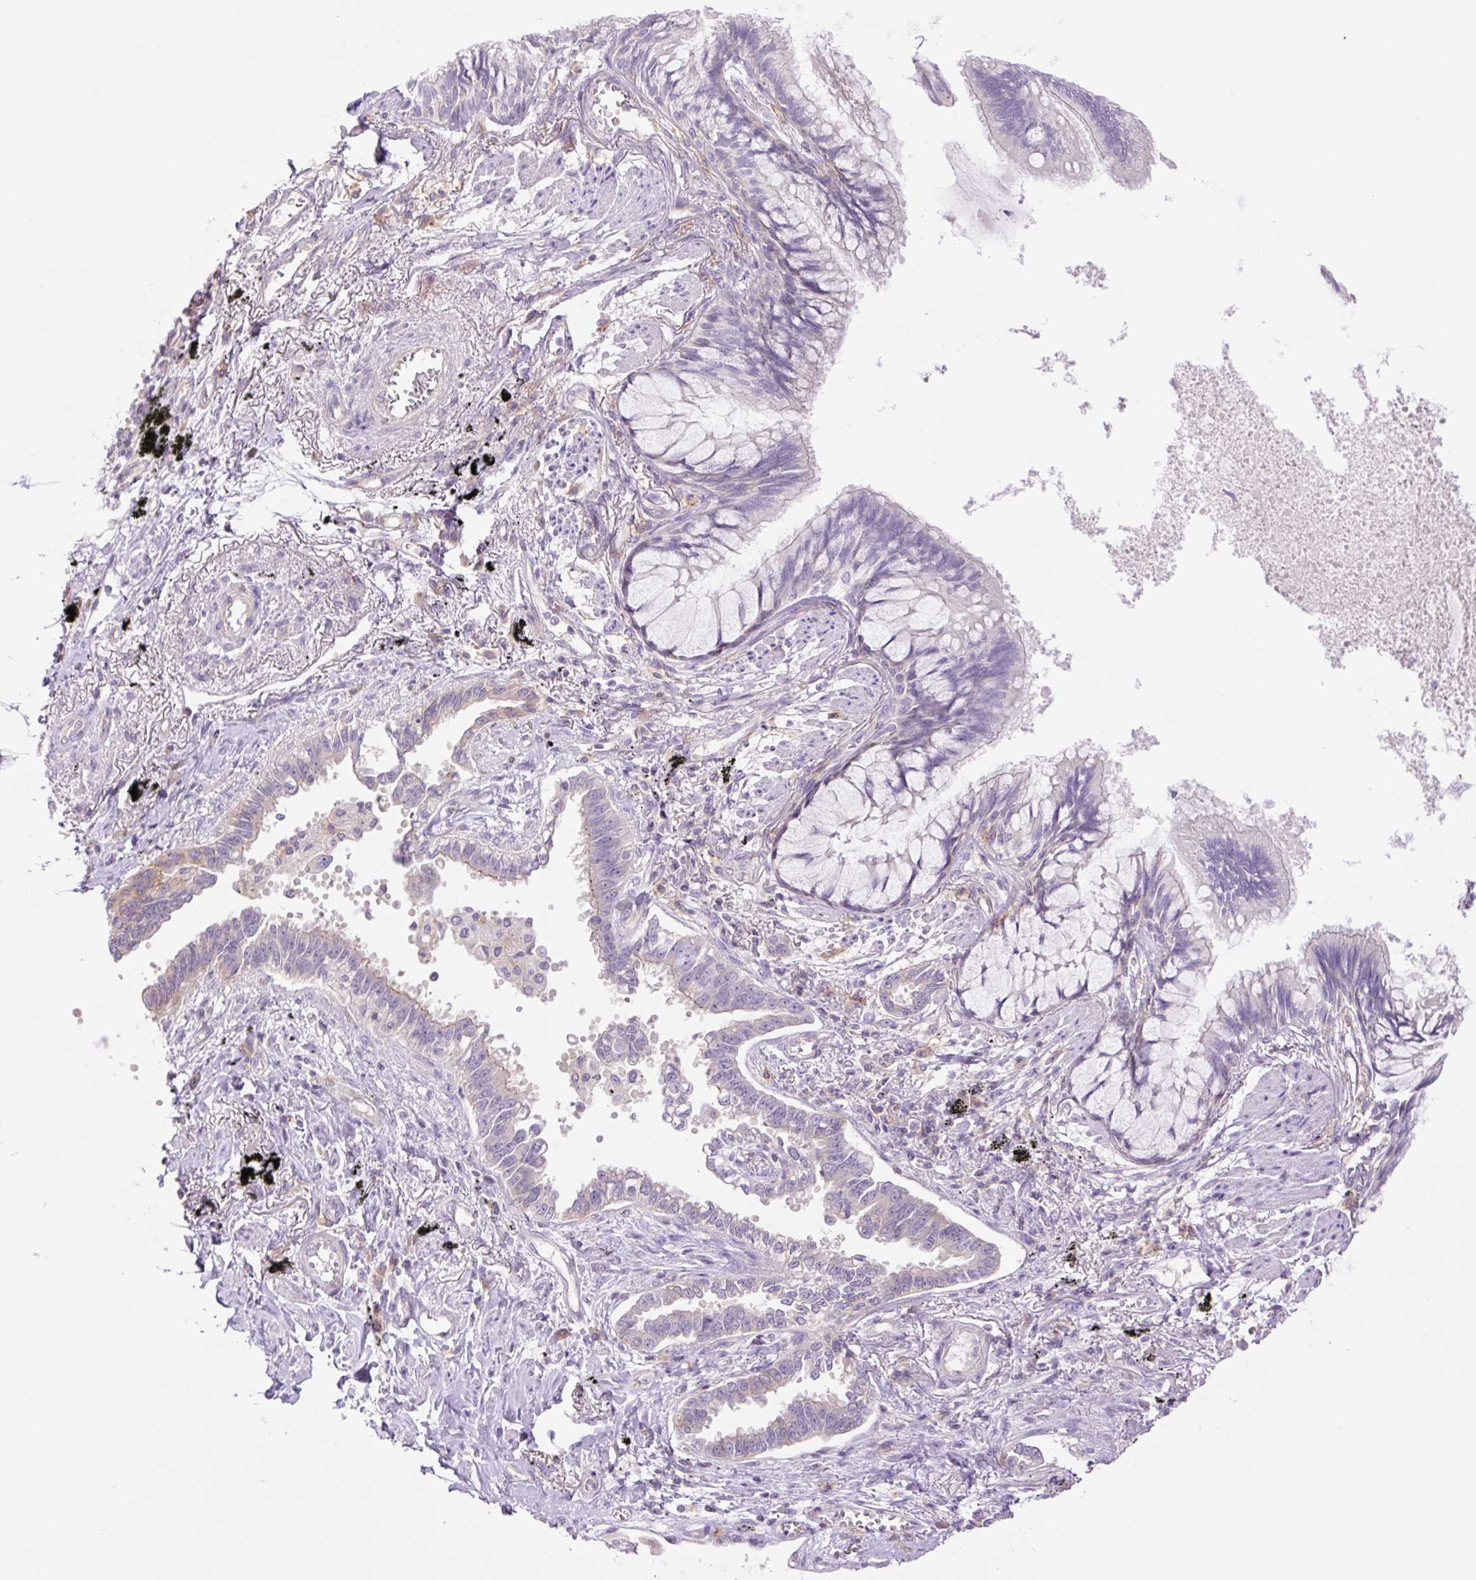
{"staining": {"intensity": "weak", "quantity": "<25%", "location": "cytoplasmic/membranous"}, "tissue": "lung cancer", "cell_type": "Tumor cells", "image_type": "cancer", "snomed": [{"axis": "morphology", "description": "Adenocarcinoma, NOS"}, {"axis": "topography", "description": "Lung"}], "caption": "A high-resolution photomicrograph shows immunohistochemistry (IHC) staining of lung adenocarcinoma, which shows no significant expression in tumor cells. The staining is performed using DAB (3,3'-diaminobenzidine) brown chromogen with nuclei counter-stained in using hematoxylin.", "gene": "GRID2", "patient": {"sex": "male", "age": 67}}